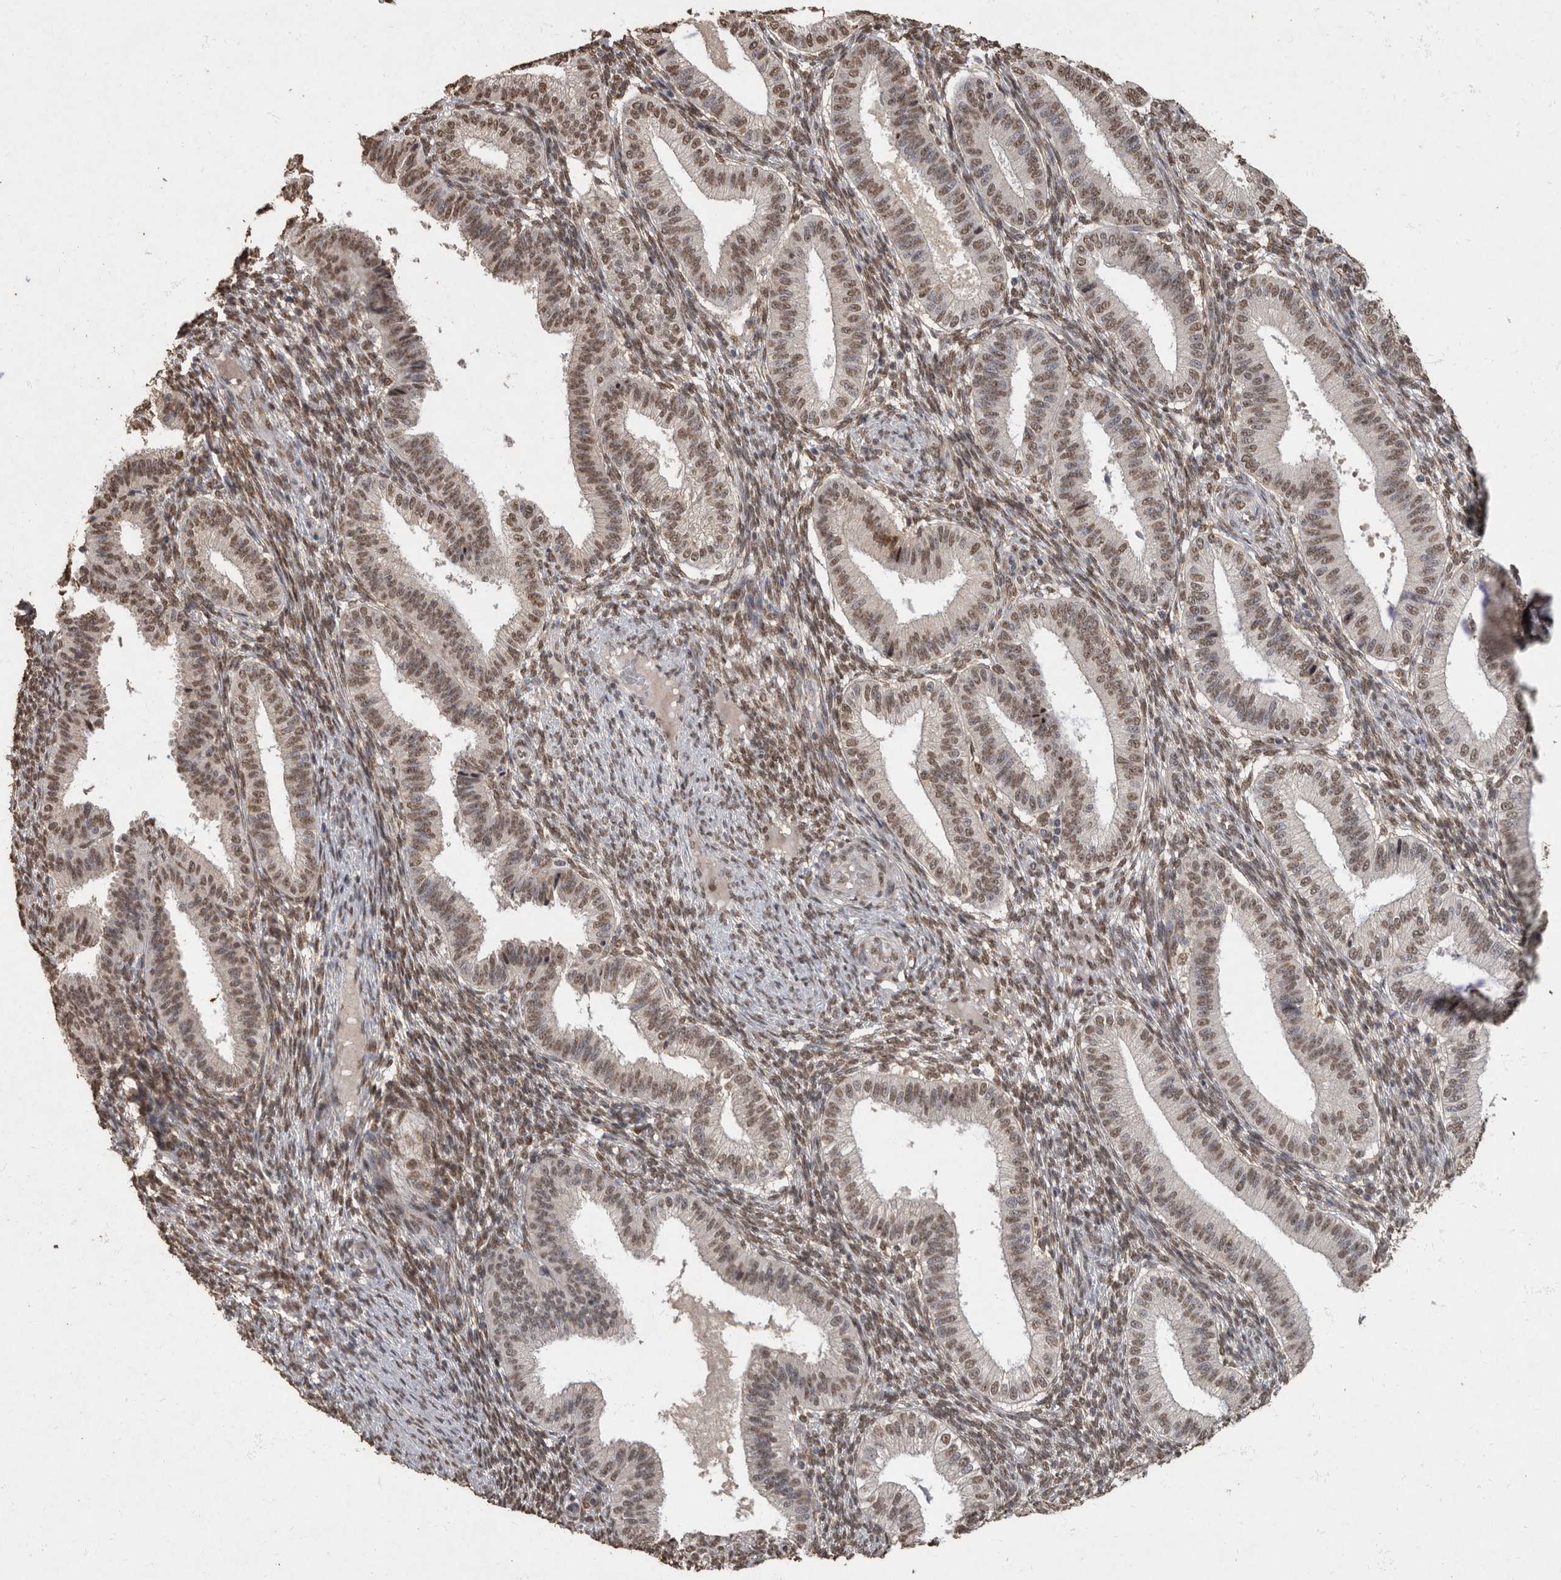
{"staining": {"intensity": "moderate", "quantity": "25%-75%", "location": "nuclear"}, "tissue": "endometrium", "cell_type": "Cells in endometrial stroma", "image_type": "normal", "snomed": [{"axis": "morphology", "description": "Normal tissue, NOS"}, {"axis": "topography", "description": "Endometrium"}], "caption": "DAB immunohistochemical staining of benign endometrium reveals moderate nuclear protein expression in about 25%-75% of cells in endometrial stroma. (DAB (3,3'-diaminobenzidine) IHC, brown staining for protein, blue staining for nuclei).", "gene": "NBL1", "patient": {"sex": "female", "age": 39}}